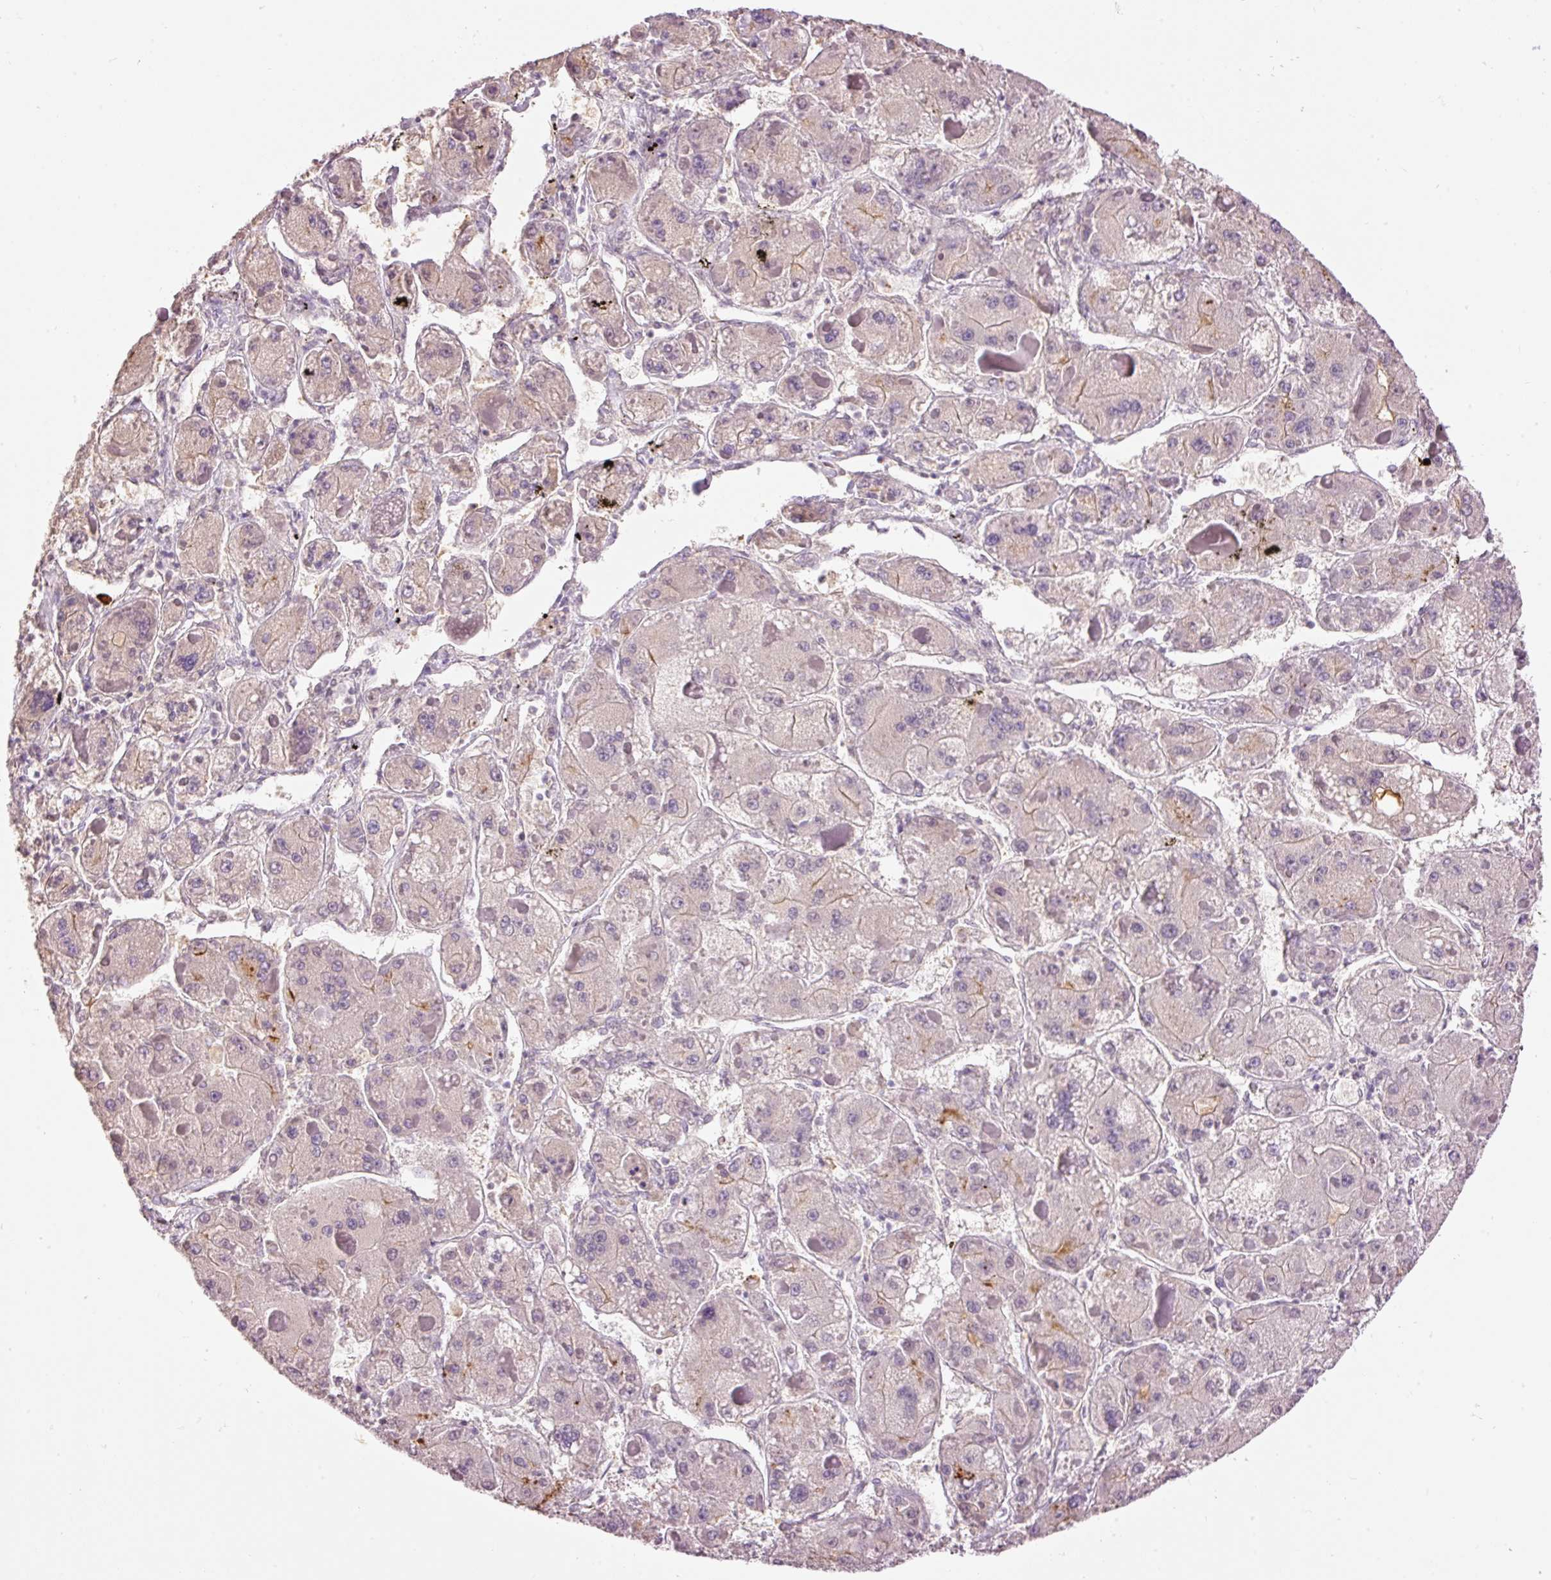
{"staining": {"intensity": "negative", "quantity": "none", "location": "none"}, "tissue": "liver cancer", "cell_type": "Tumor cells", "image_type": "cancer", "snomed": [{"axis": "morphology", "description": "Carcinoma, Hepatocellular, NOS"}, {"axis": "topography", "description": "Liver"}], "caption": "A high-resolution micrograph shows immunohistochemistry (IHC) staining of liver cancer (hepatocellular carcinoma), which displays no significant expression in tumor cells. (DAB (3,3'-diaminobenzidine) immunohistochemistry (IHC), high magnification).", "gene": "PRPF38B", "patient": {"sex": "female", "age": 73}}